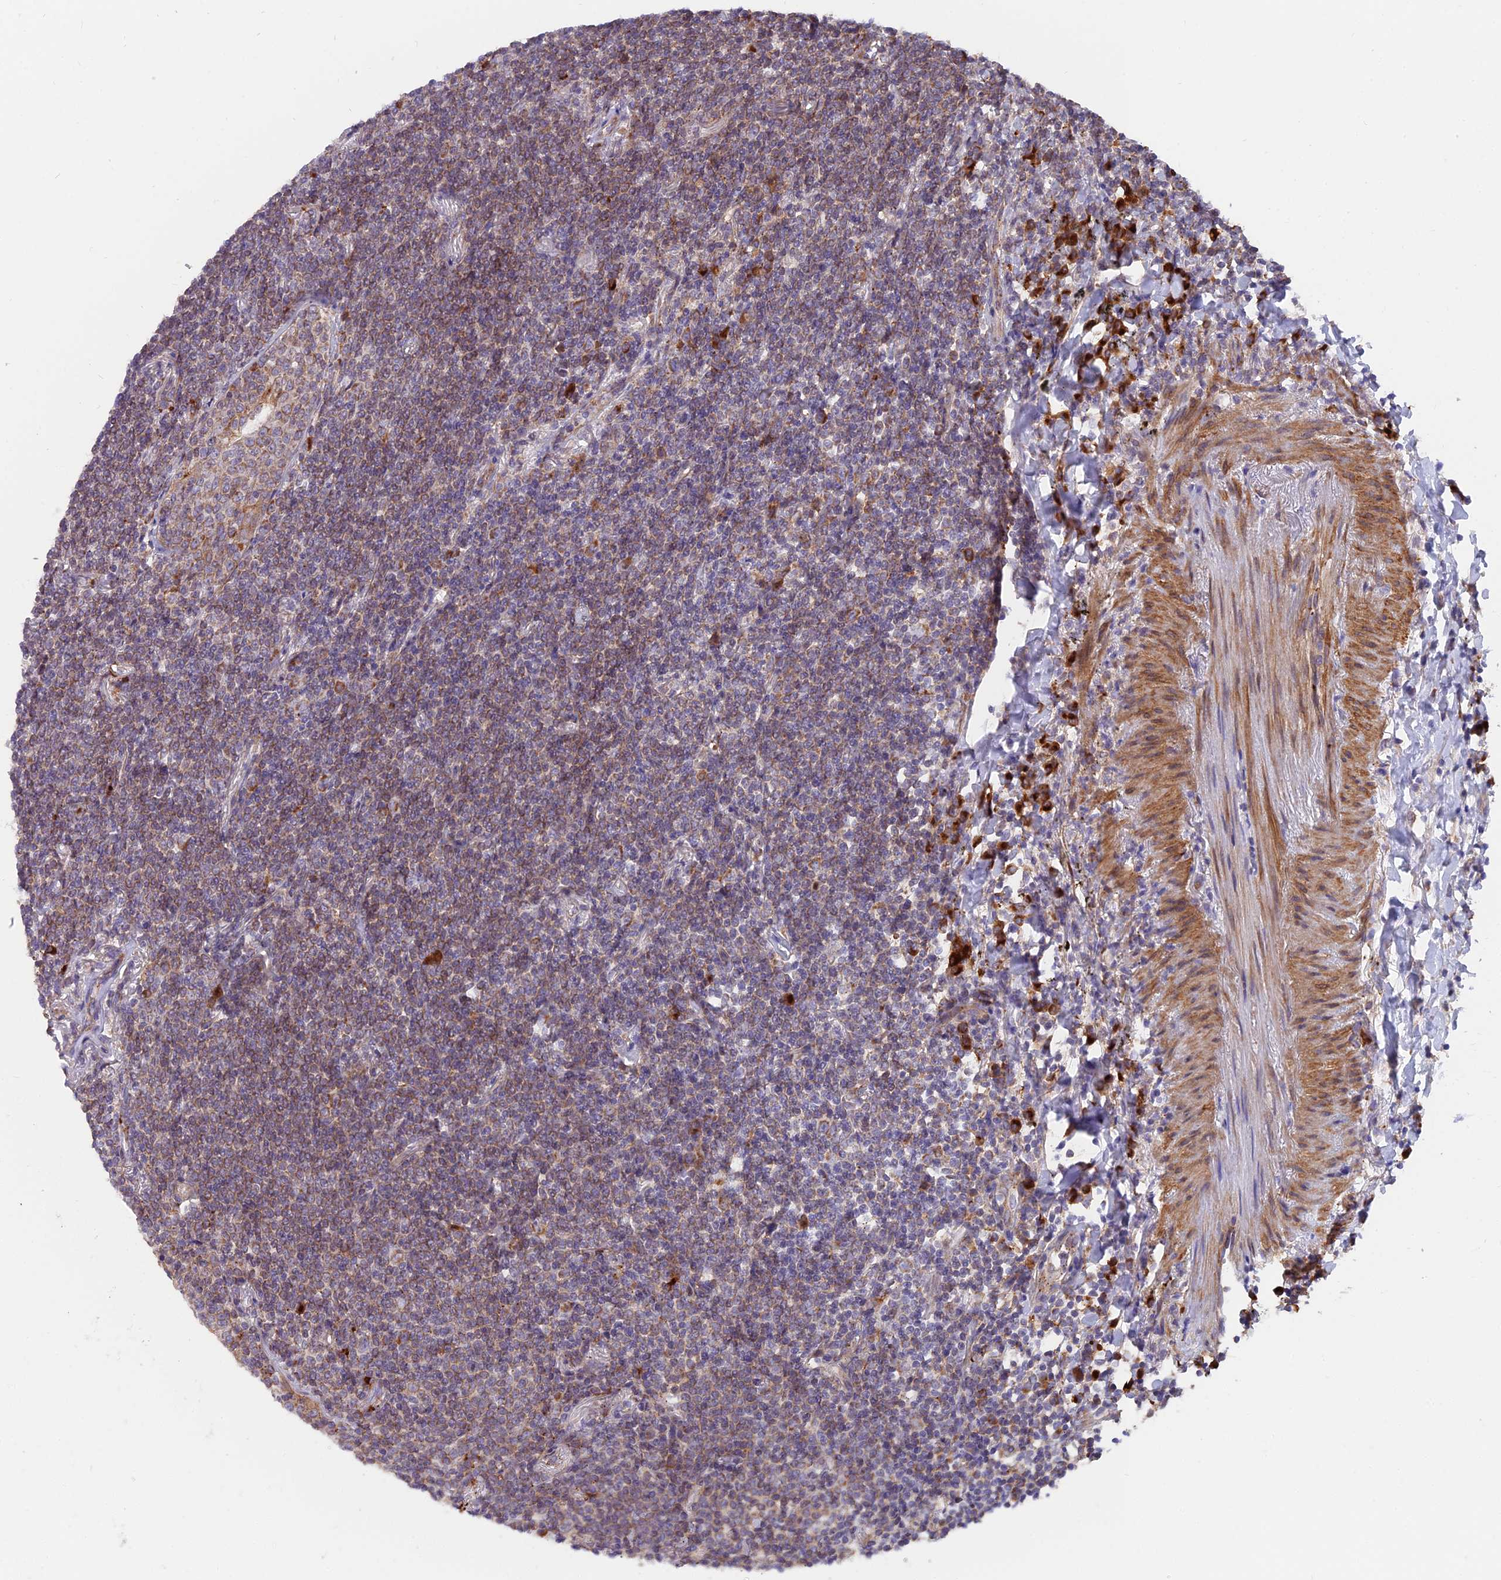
{"staining": {"intensity": "weak", "quantity": "25%-75%", "location": "cytoplasmic/membranous"}, "tissue": "lymphoma", "cell_type": "Tumor cells", "image_type": "cancer", "snomed": [{"axis": "morphology", "description": "Malignant lymphoma, non-Hodgkin's type, Low grade"}, {"axis": "topography", "description": "Lung"}], "caption": "Brown immunohistochemical staining in low-grade malignant lymphoma, non-Hodgkin's type demonstrates weak cytoplasmic/membranous positivity in approximately 25%-75% of tumor cells. Ihc stains the protein in brown and the nuclei are stained blue.", "gene": "TBC1D20", "patient": {"sex": "female", "age": 71}}